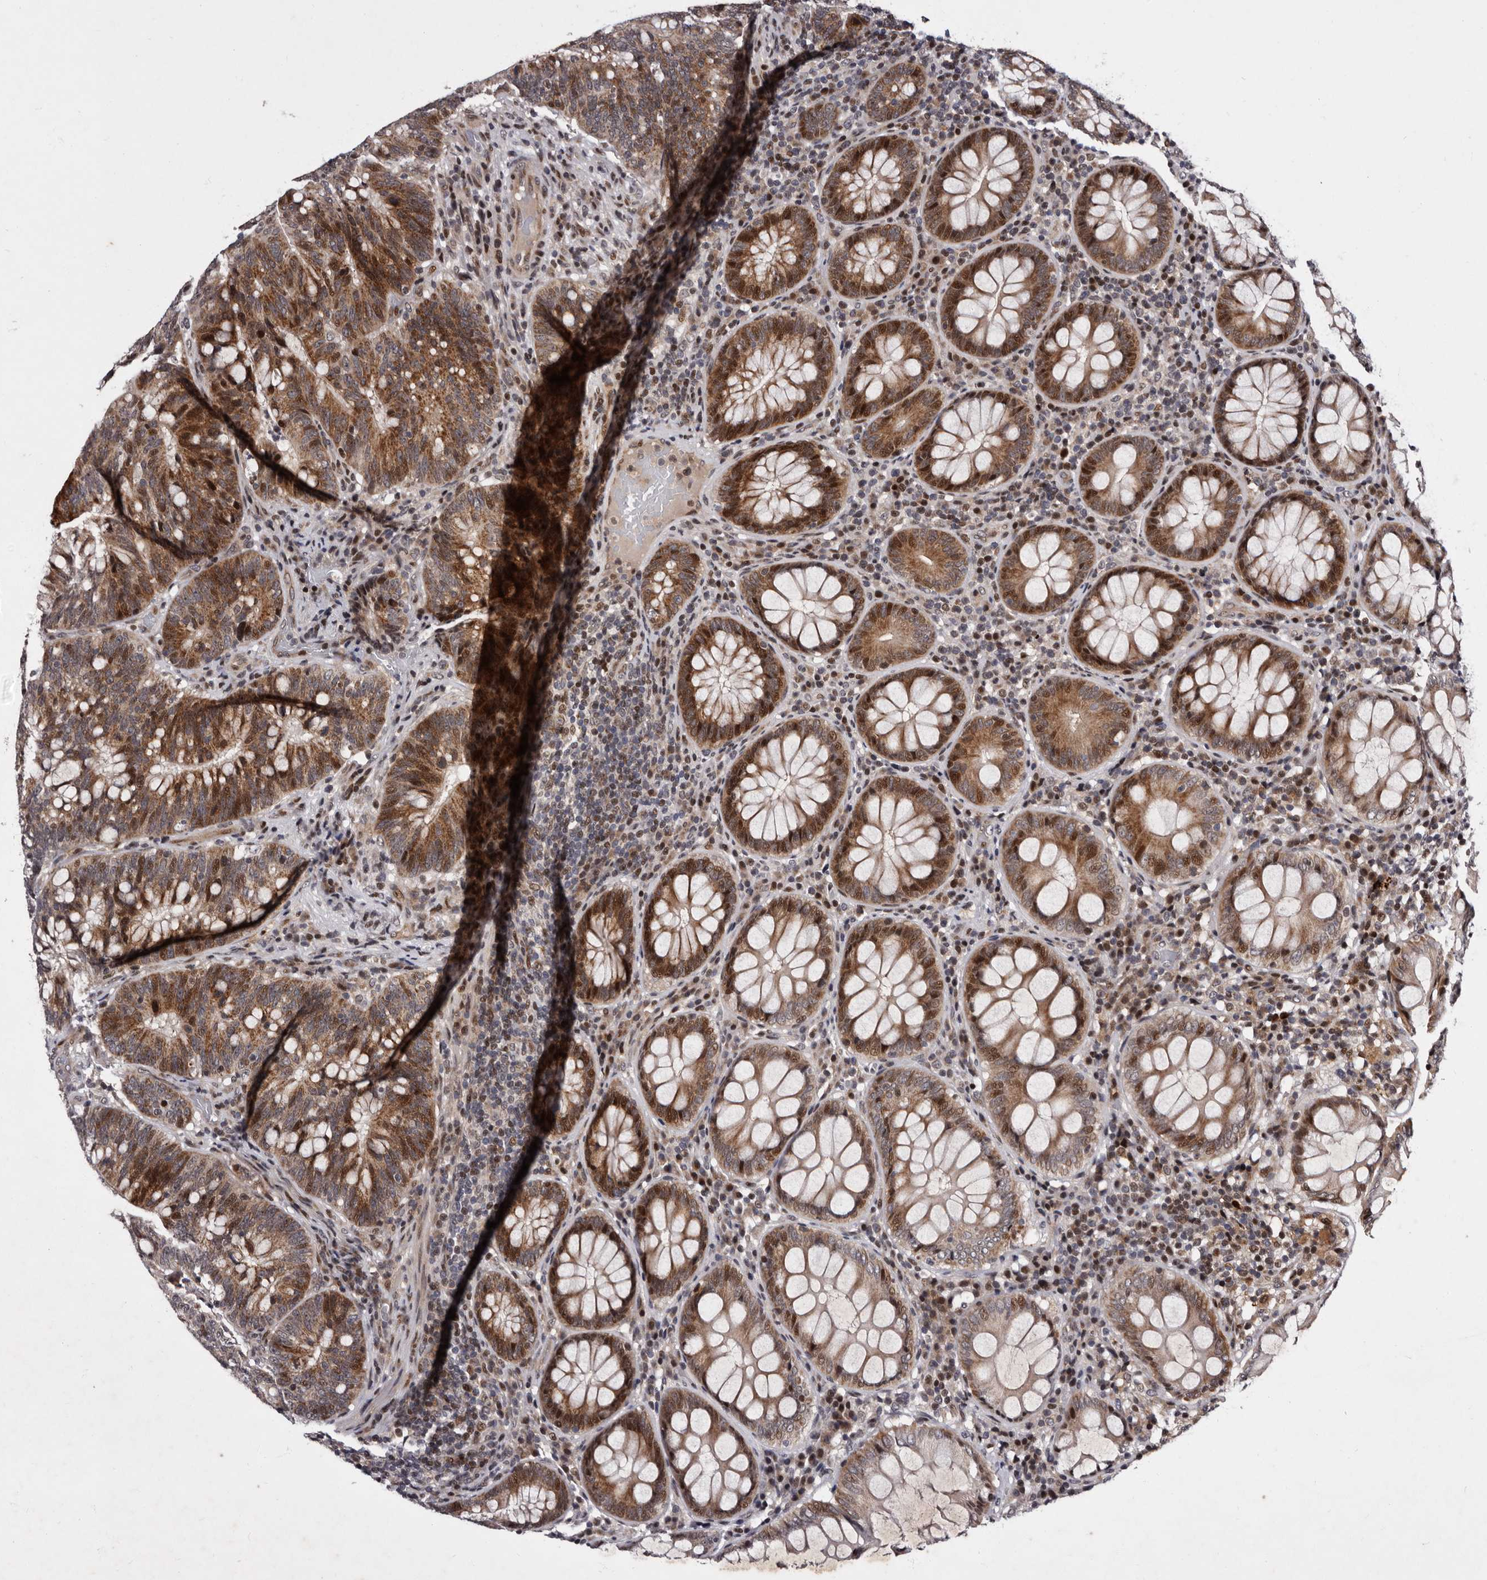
{"staining": {"intensity": "moderate", "quantity": ">75%", "location": "cytoplasmic/membranous,nuclear"}, "tissue": "colorectal cancer", "cell_type": "Tumor cells", "image_type": "cancer", "snomed": [{"axis": "morphology", "description": "Adenocarcinoma, NOS"}, {"axis": "topography", "description": "Colon"}], "caption": "This is an image of immunohistochemistry (IHC) staining of colorectal cancer, which shows moderate expression in the cytoplasmic/membranous and nuclear of tumor cells.", "gene": "TNKS", "patient": {"sex": "female", "age": 66}}